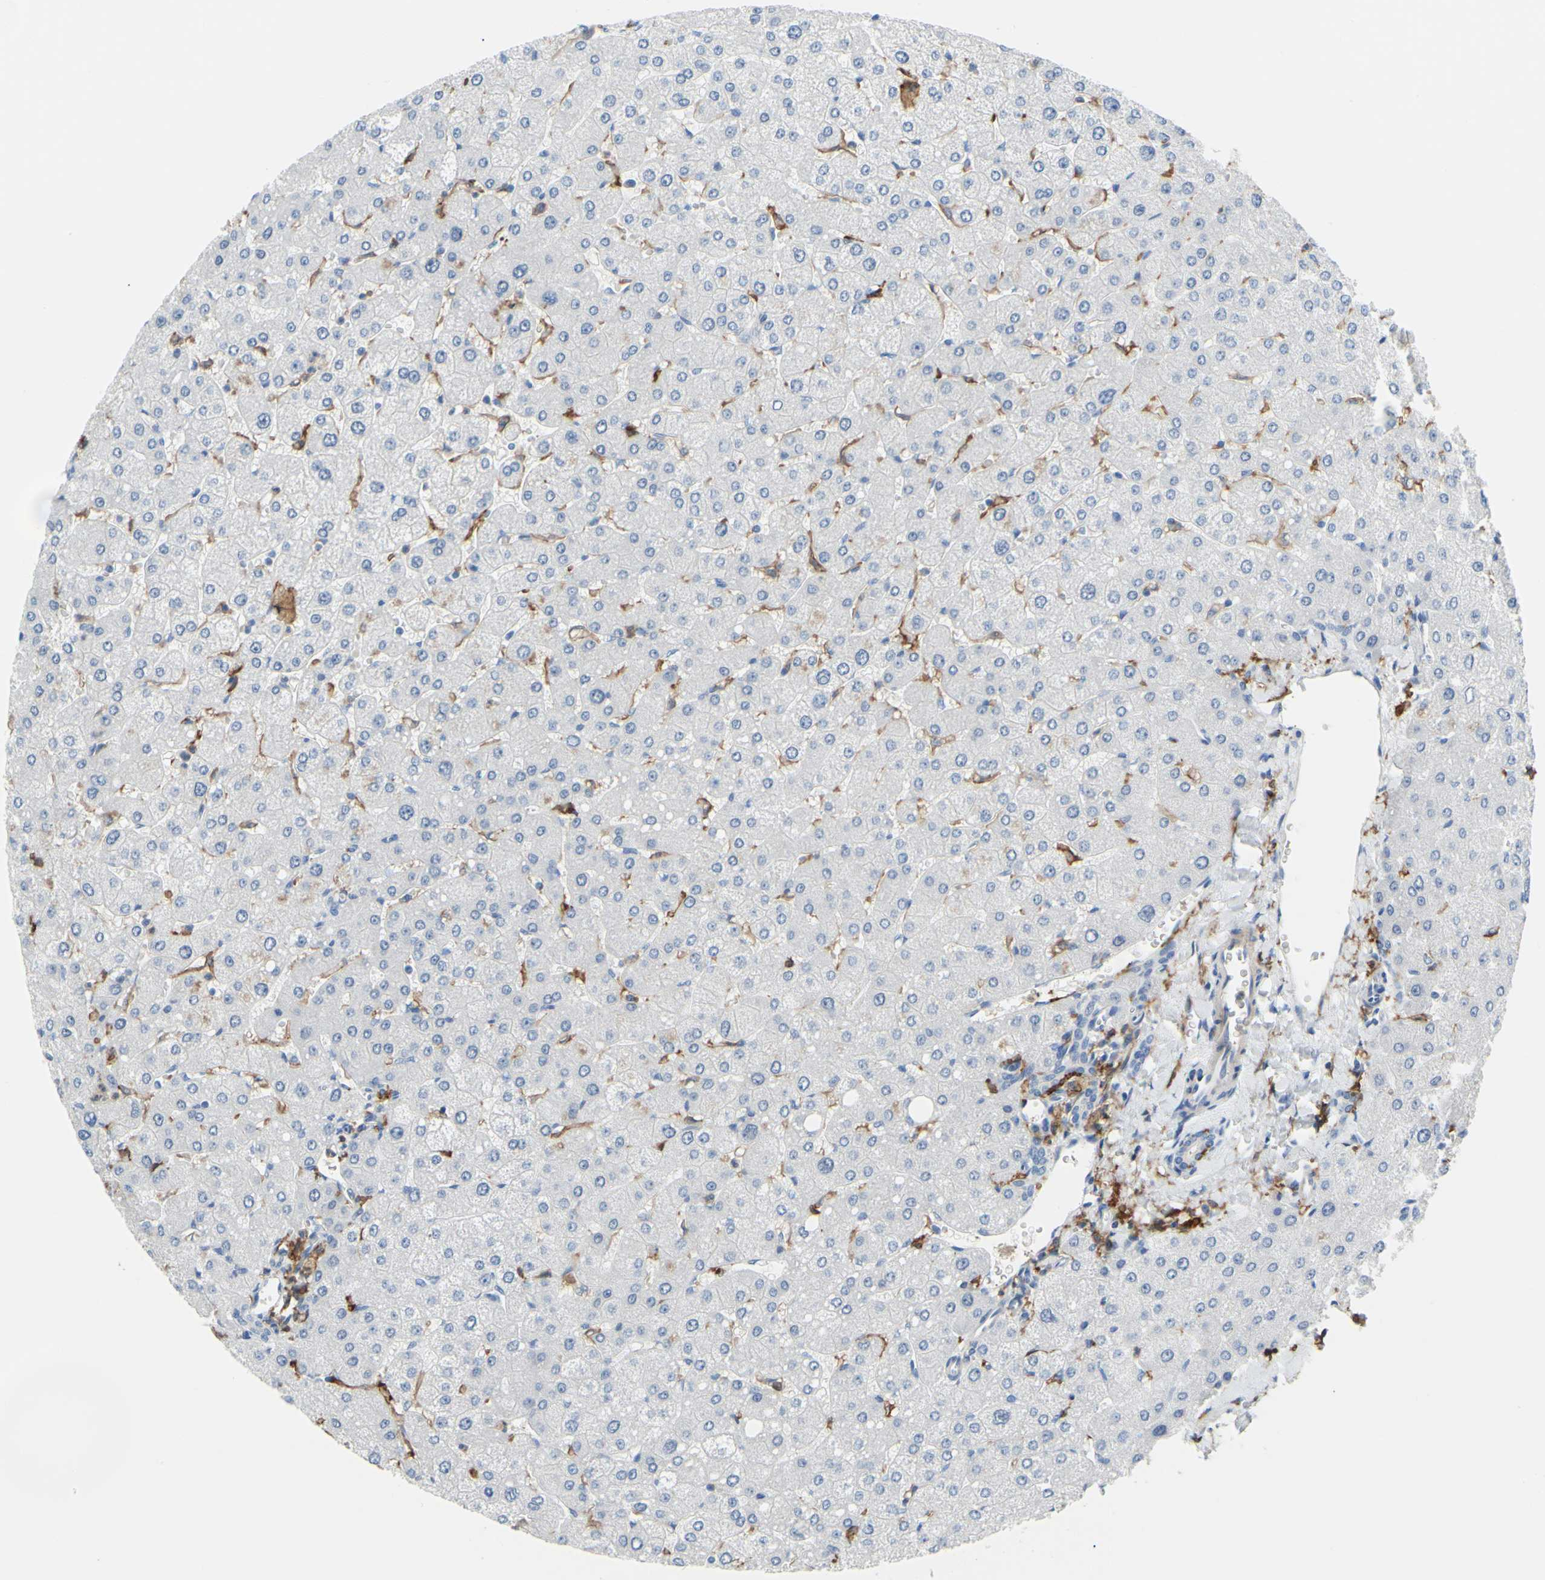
{"staining": {"intensity": "negative", "quantity": "none", "location": "none"}, "tissue": "liver", "cell_type": "Cholangiocytes", "image_type": "normal", "snomed": [{"axis": "morphology", "description": "Normal tissue, NOS"}, {"axis": "topography", "description": "Liver"}], "caption": "Normal liver was stained to show a protein in brown. There is no significant staining in cholangiocytes. (DAB immunohistochemistry (IHC) visualized using brightfield microscopy, high magnification).", "gene": "FCGR2A", "patient": {"sex": "male", "age": 55}}